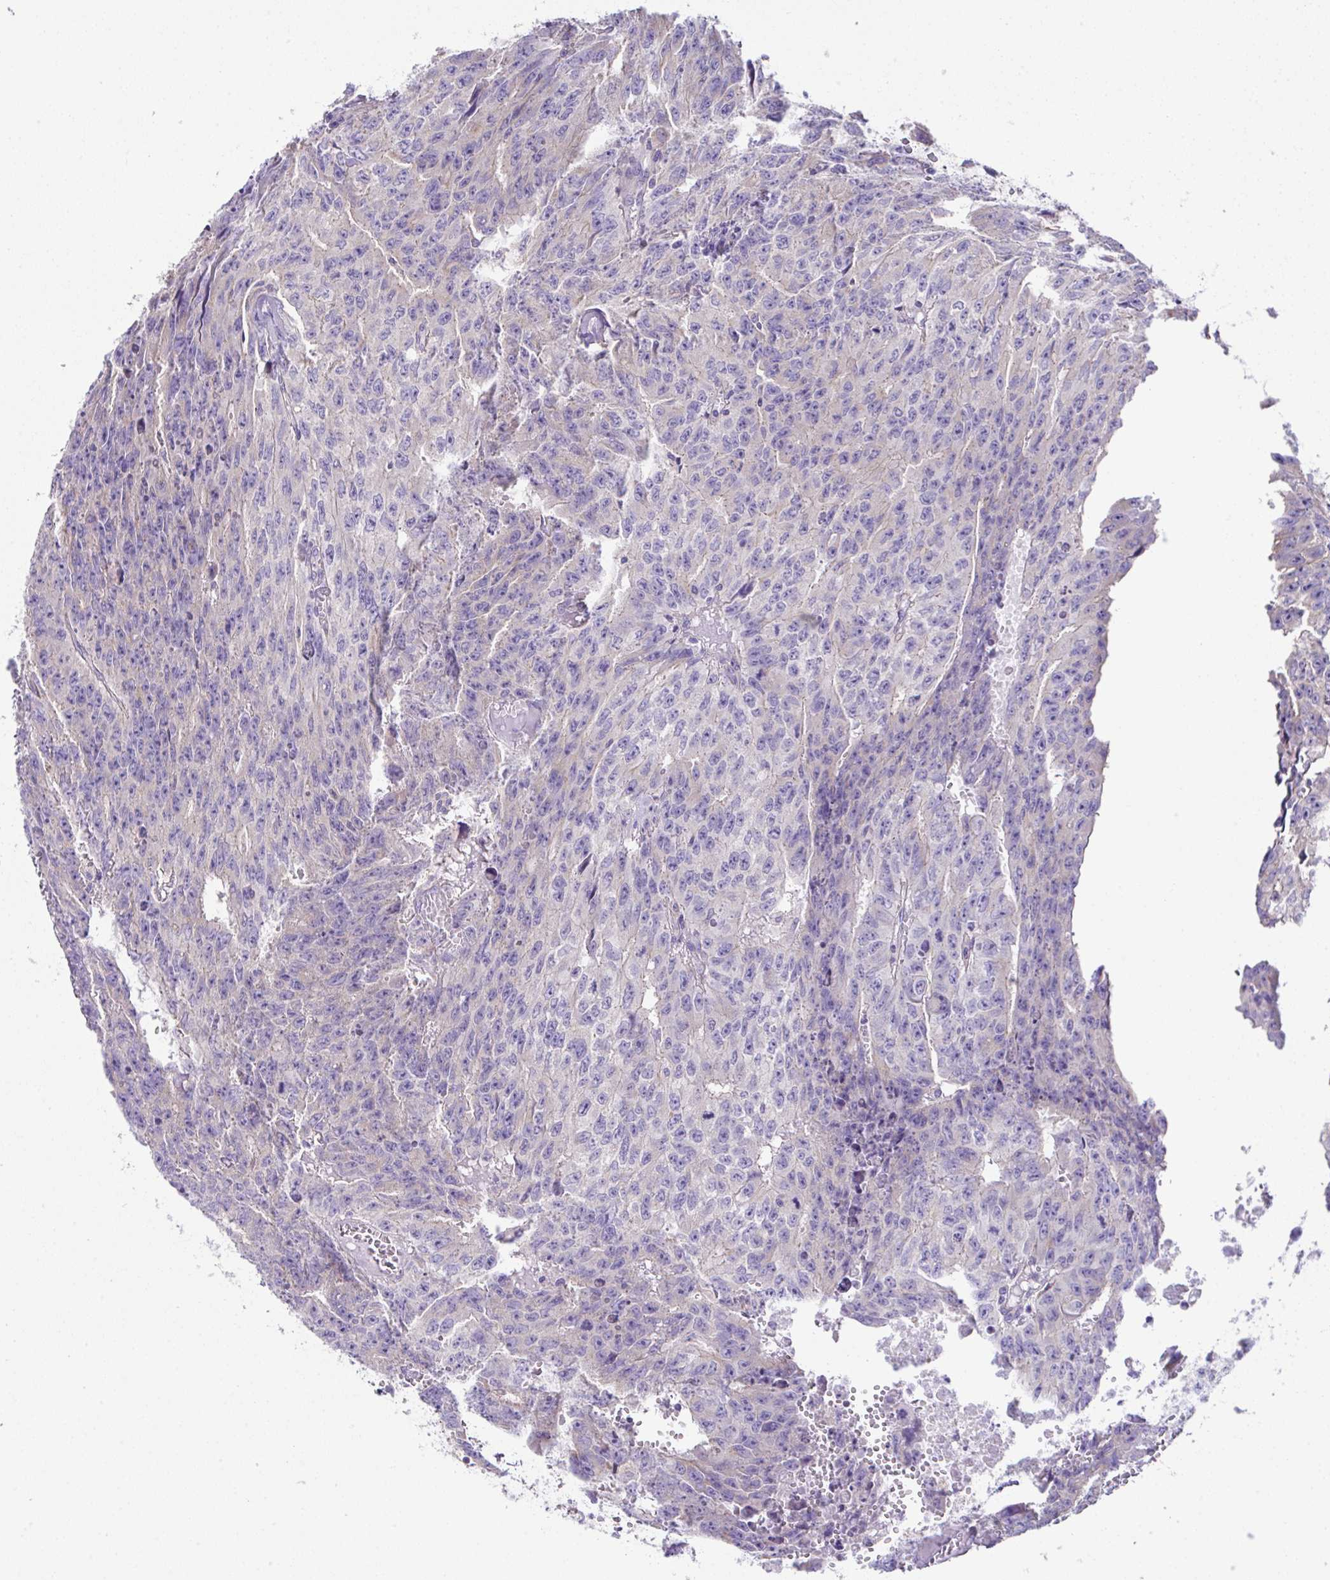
{"staining": {"intensity": "negative", "quantity": "none", "location": "none"}, "tissue": "testis cancer", "cell_type": "Tumor cells", "image_type": "cancer", "snomed": [{"axis": "morphology", "description": "Carcinoma, Embryonal, NOS"}, {"axis": "morphology", "description": "Teratoma, malignant, NOS"}, {"axis": "topography", "description": "Testis"}], "caption": "Immunohistochemistry (IHC) micrograph of neoplastic tissue: testis teratoma (malignant) stained with DAB exhibits no significant protein expression in tumor cells.", "gene": "OR4P4", "patient": {"sex": "male", "age": 24}}